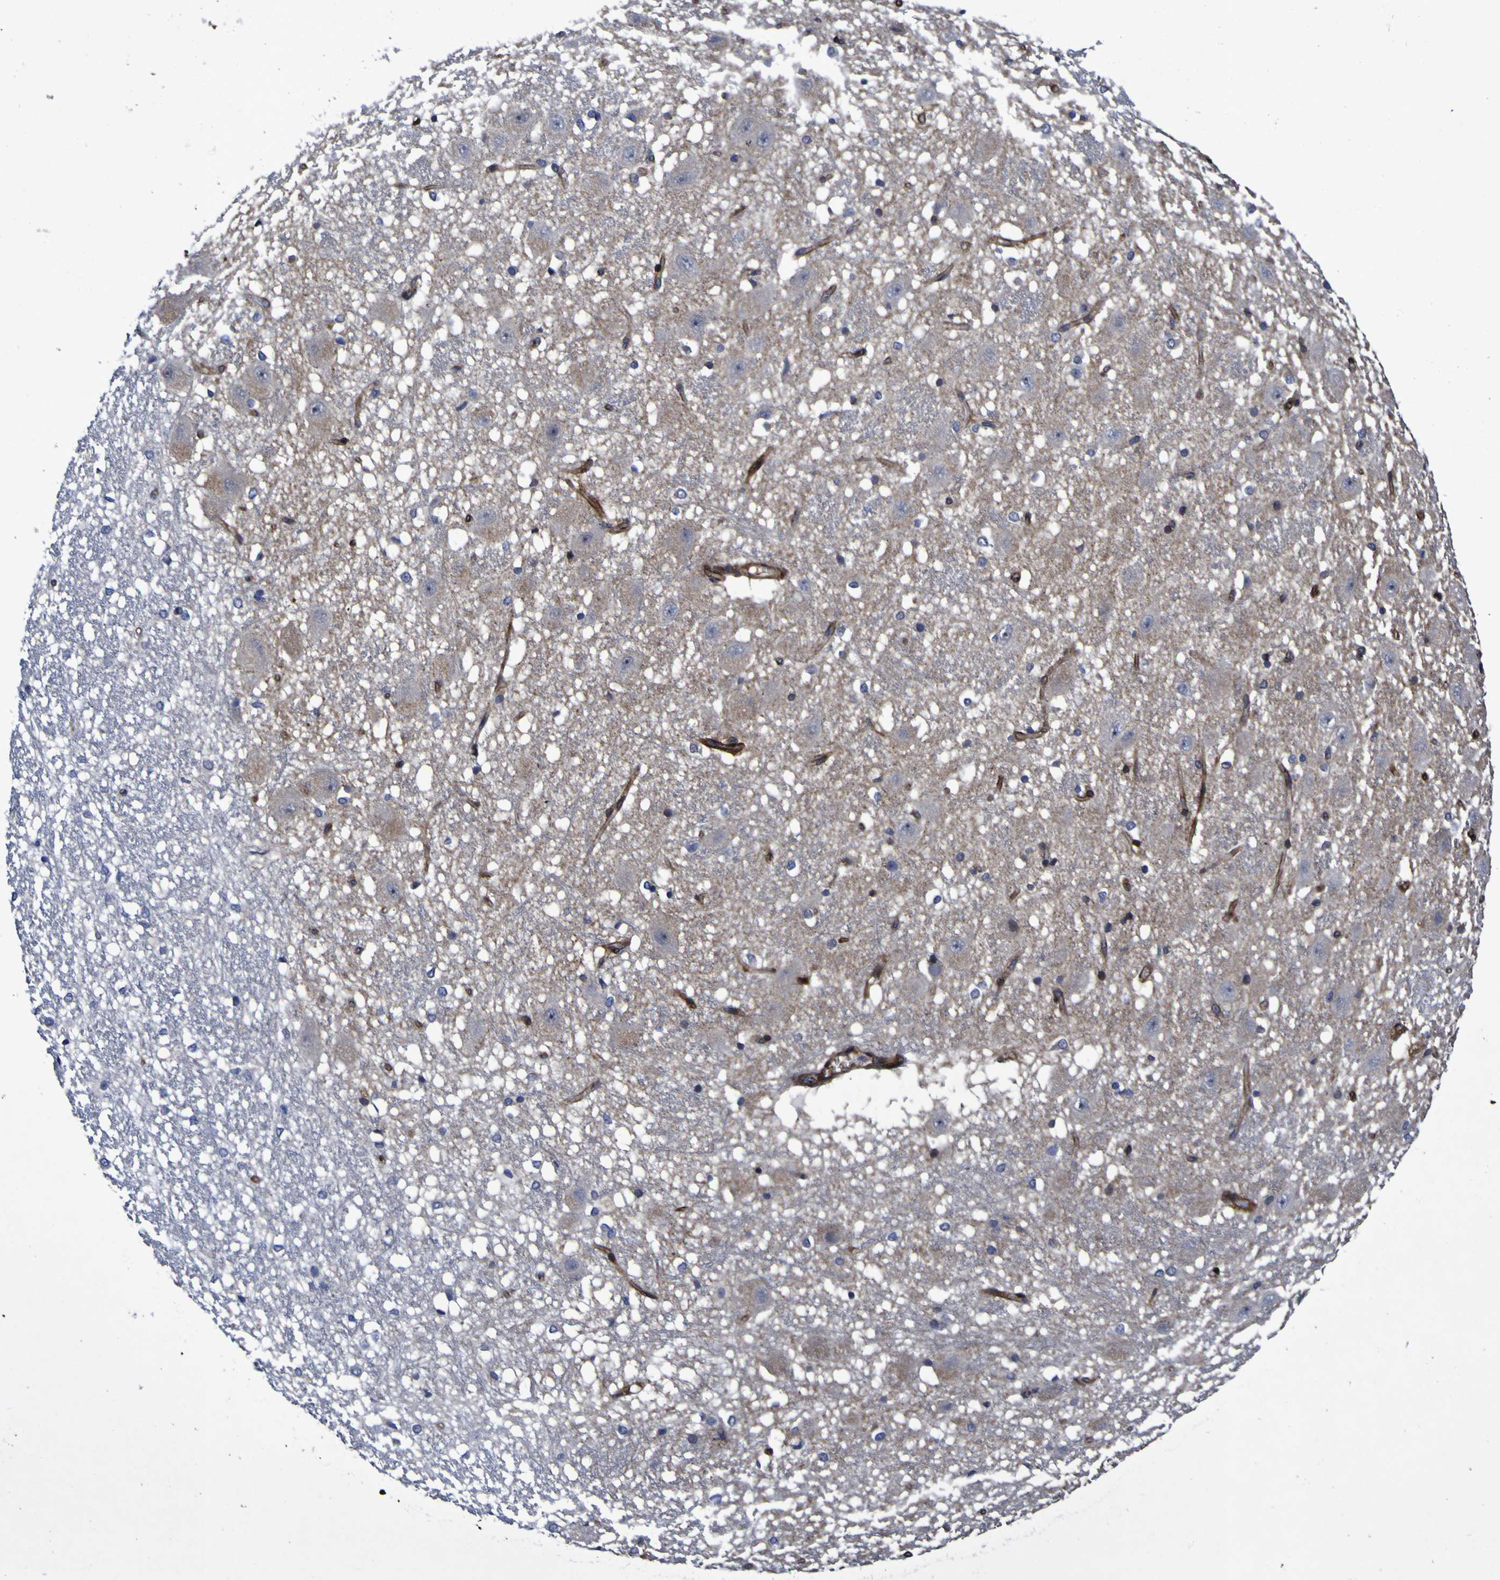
{"staining": {"intensity": "moderate", "quantity": "<25%", "location": "cytoplasmic/membranous"}, "tissue": "hippocampus", "cell_type": "Glial cells", "image_type": "normal", "snomed": [{"axis": "morphology", "description": "Normal tissue, NOS"}, {"axis": "topography", "description": "Hippocampus"}], "caption": "Immunohistochemistry (IHC) micrograph of unremarkable hippocampus stained for a protein (brown), which displays low levels of moderate cytoplasmic/membranous expression in approximately <25% of glial cells.", "gene": "MGLL", "patient": {"sex": "female", "age": 19}}